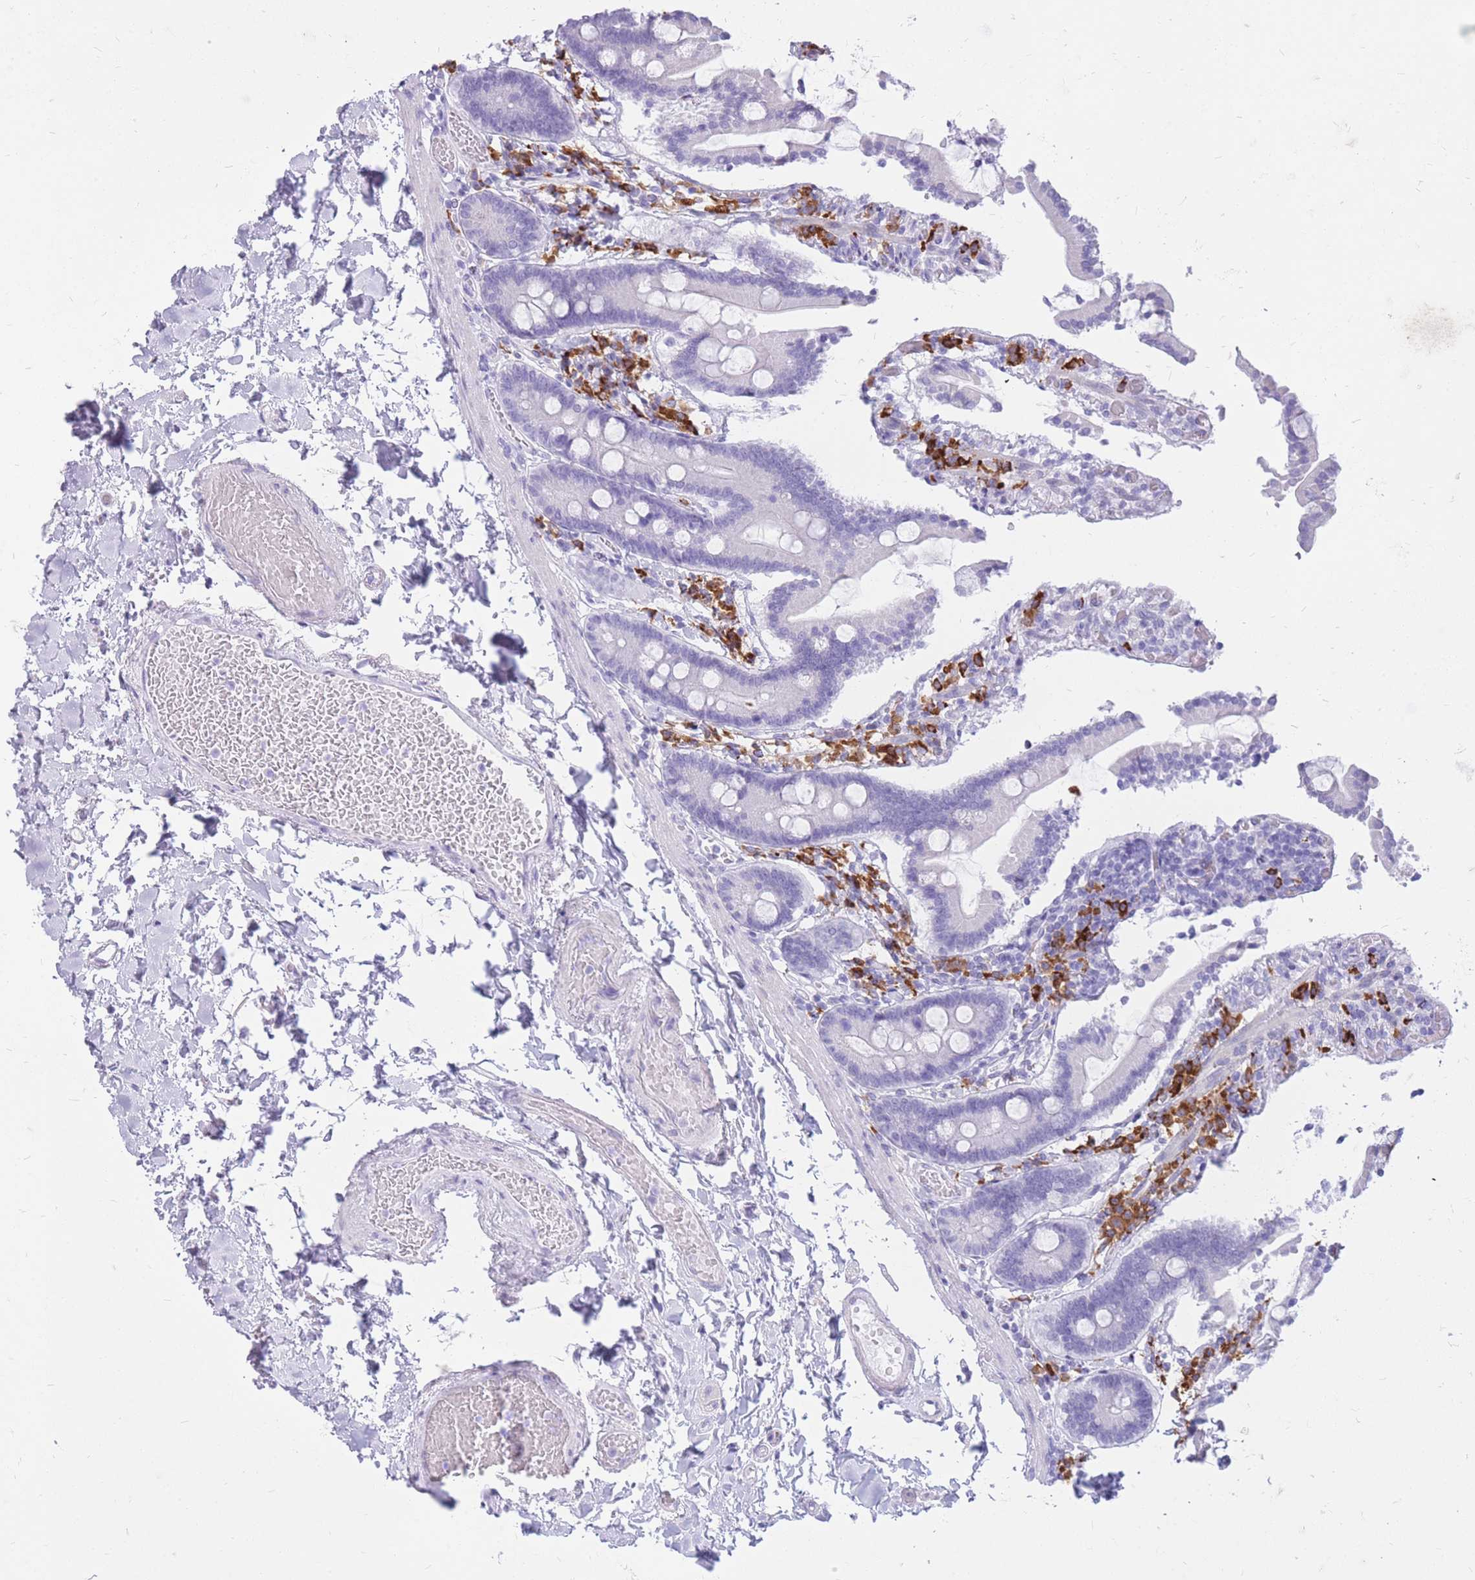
{"staining": {"intensity": "negative", "quantity": "none", "location": "none"}, "tissue": "duodenum", "cell_type": "Glandular cells", "image_type": "normal", "snomed": [{"axis": "morphology", "description": "Normal tissue, NOS"}, {"axis": "topography", "description": "Duodenum"}], "caption": "Immunohistochemistry (IHC) micrograph of unremarkable duodenum: human duodenum stained with DAB (3,3'-diaminobenzidine) reveals no significant protein expression in glandular cells.", "gene": "ZFP37", "patient": {"sex": "male", "age": 55}}